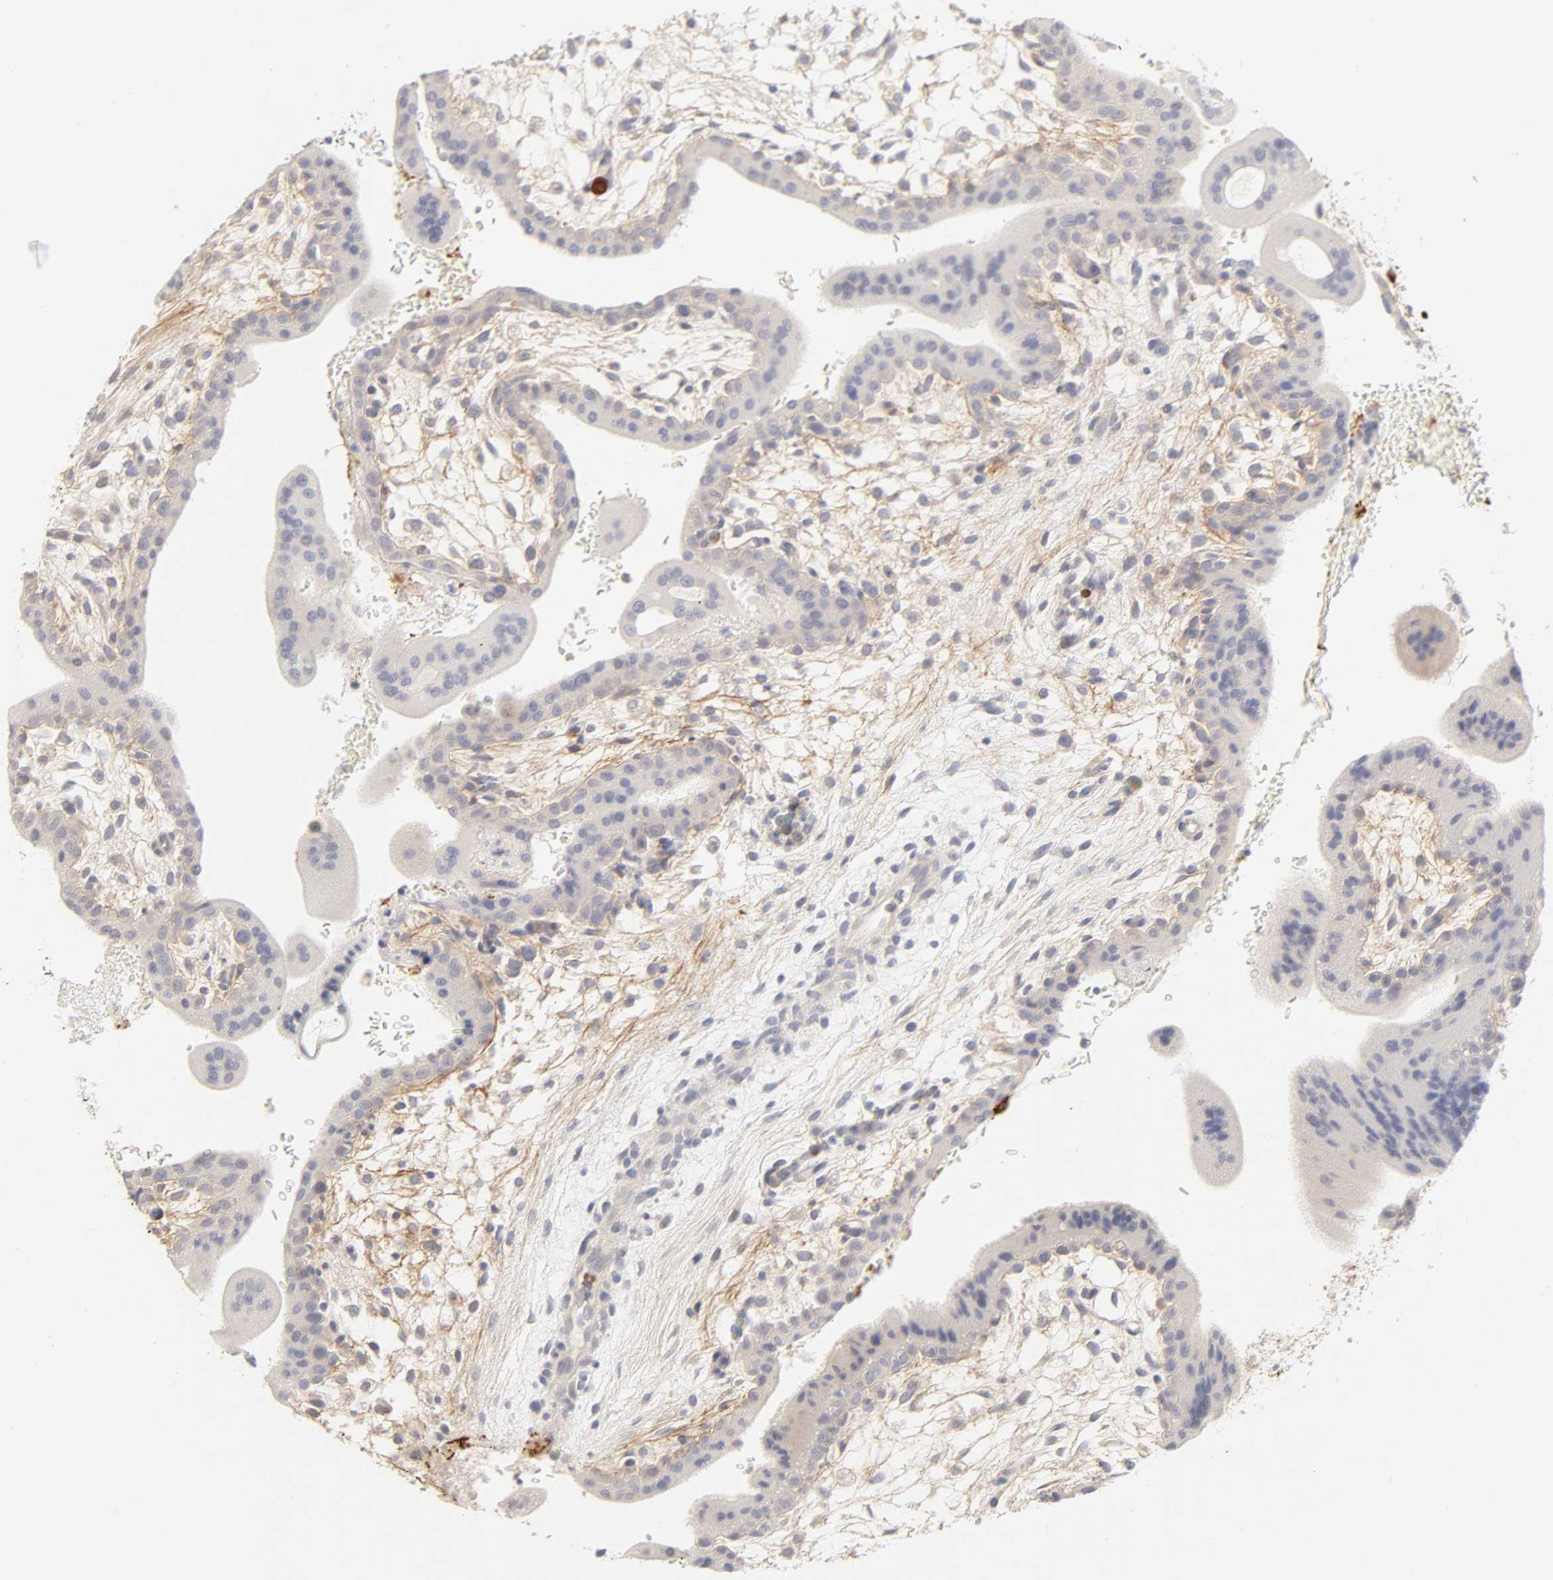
{"staining": {"intensity": "weak", "quantity": "25%-75%", "location": "cytoplasmic/membranous"}, "tissue": "placenta", "cell_type": "Decidual cells", "image_type": "normal", "snomed": [{"axis": "morphology", "description": "Normal tissue, NOS"}, {"axis": "topography", "description": "Placenta"}], "caption": "A high-resolution photomicrograph shows IHC staining of normal placenta, which reveals weak cytoplasmic/membranous positivity in about 25%-75% of decidual cells.", "gene": "CYP4B1", "patient": {"sex": "female", "age": 35}}